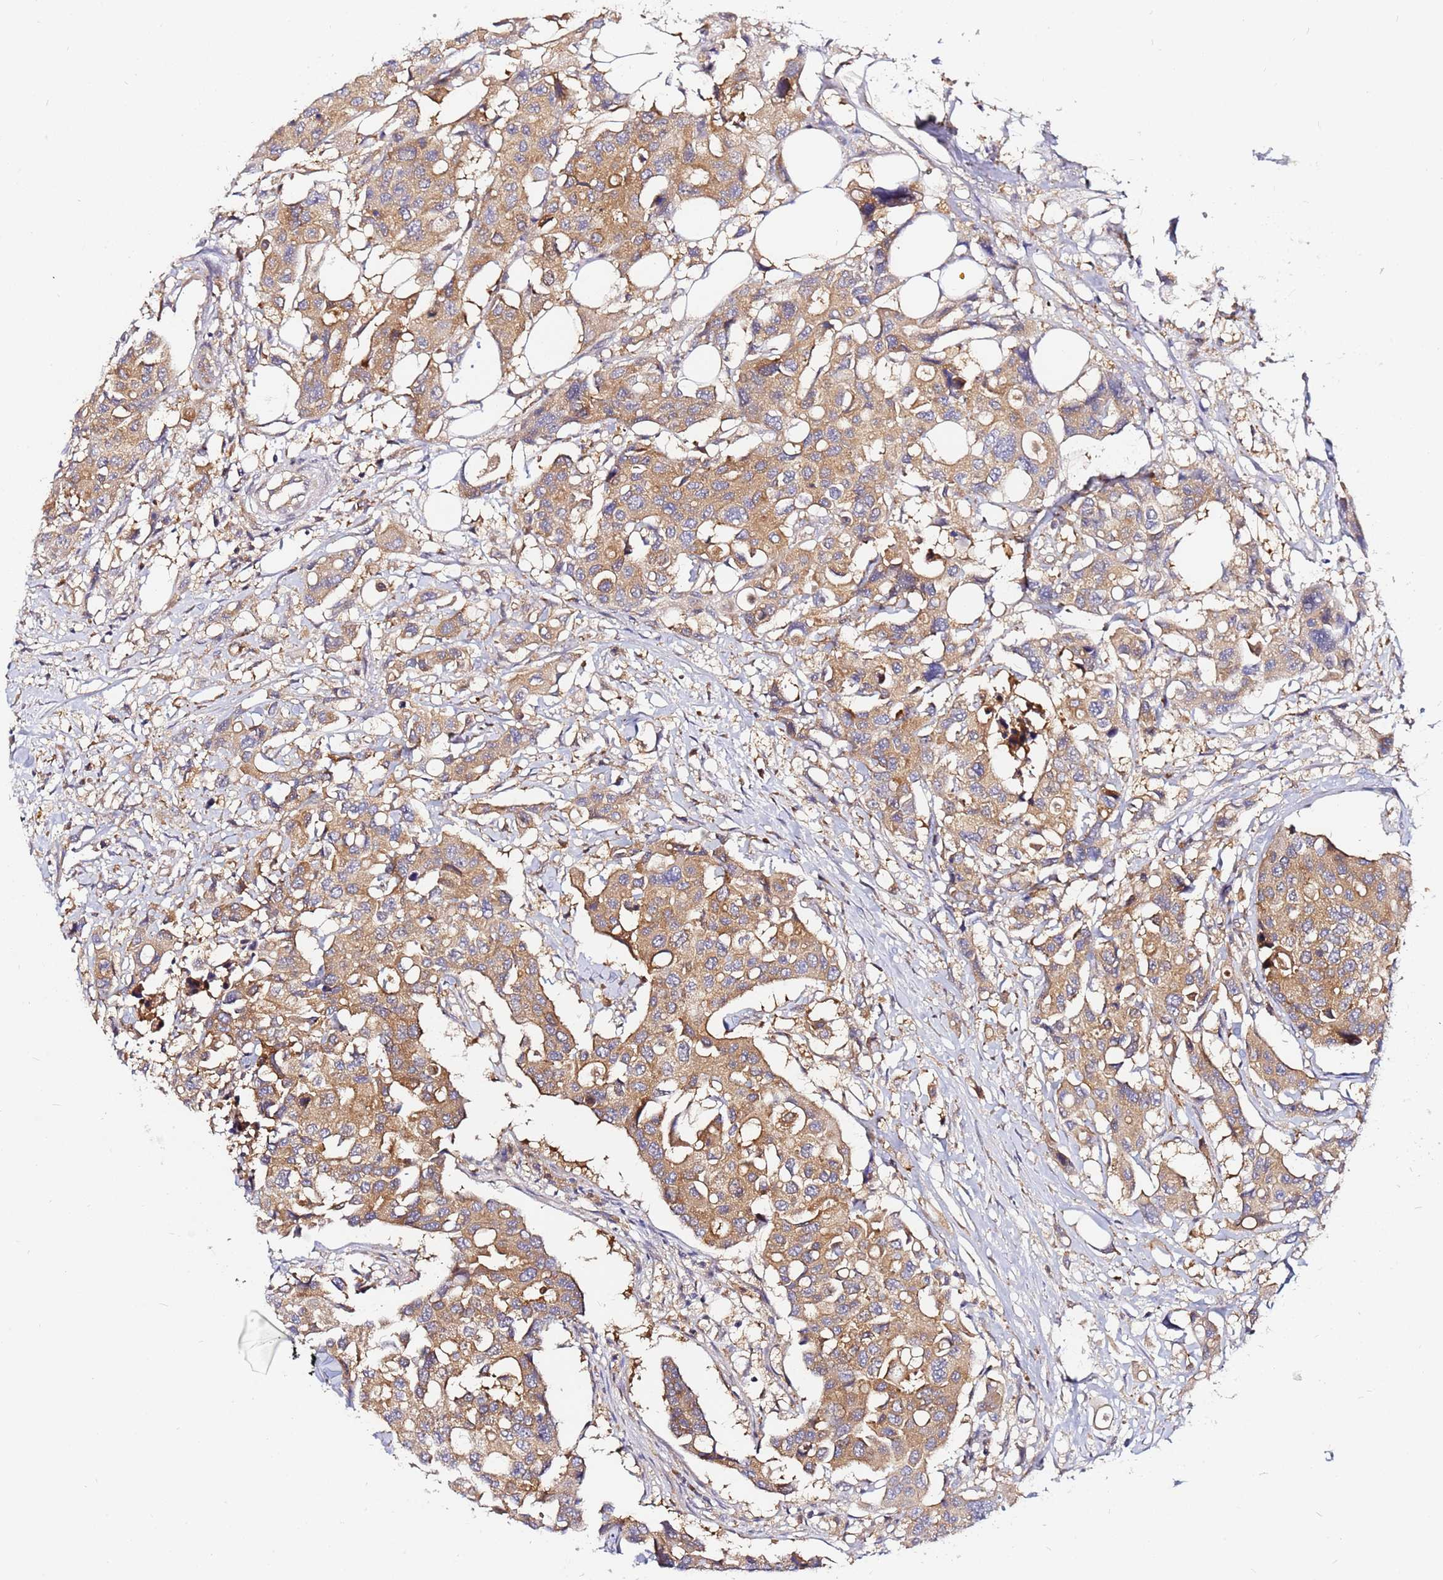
{"staining": {"intensity": "moderate", "quantity": ">75%", "location": "cytoplasmic/membranous"}, "tissue": "colorectal cancer", "cell_type": "Tumor cells", "image_type": "cancer", "snomed": [{"axis": "morphology", "description": "Adenocarcinoma, NOS"}, {"axis": "topography", "description": "Colon"}], "caption": "Immunohistochemical staining of human colorectal adenocarcinoma exhibits medium levels of moderate cytoplasmic/membranous staining in approximately >75% of tumor cells.", "gene": "CHM", "patient": {"sex": "male", "age": 77}}